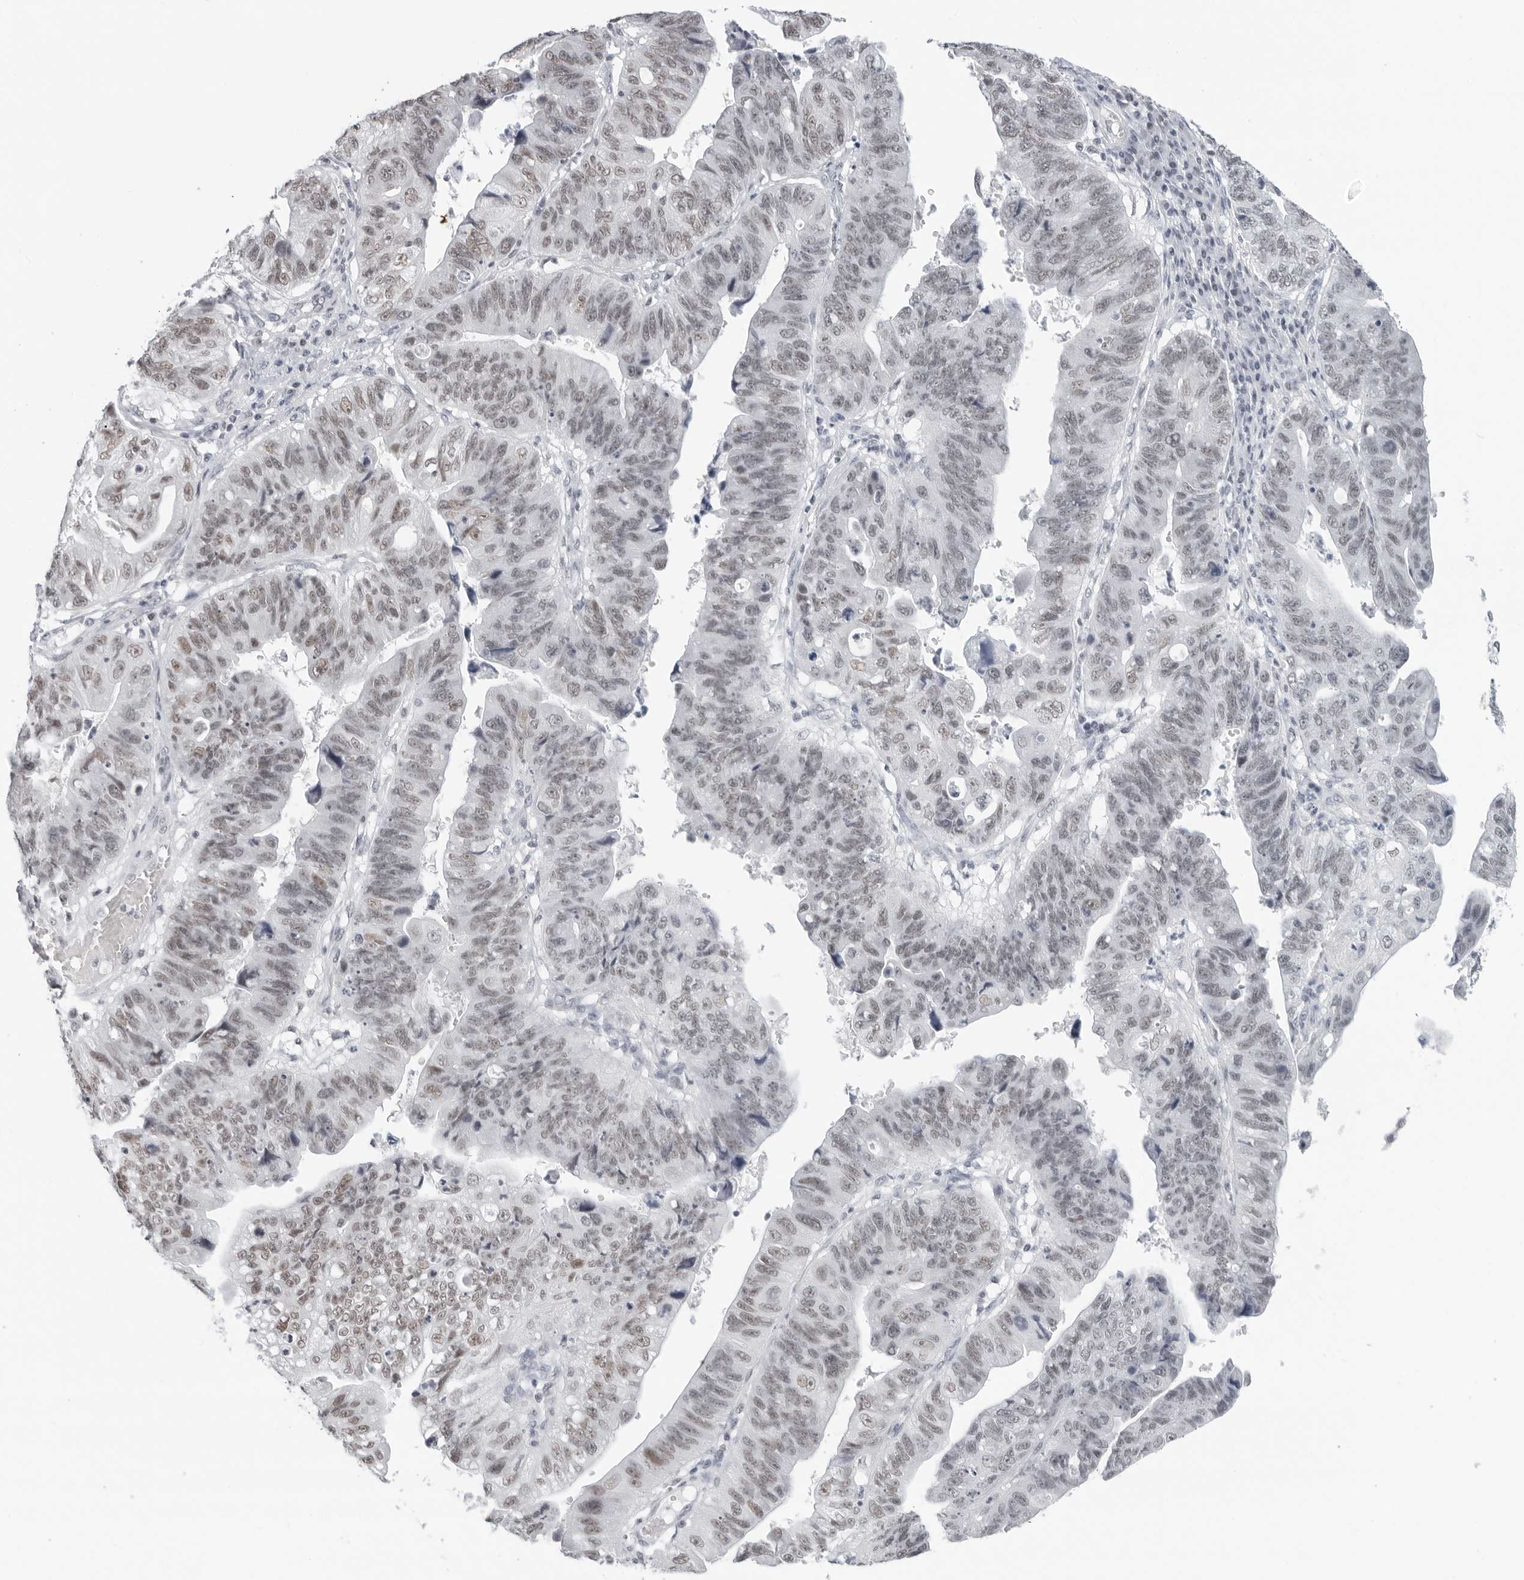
{"staining": {"intensity": "moderate", "quantity": "25%-75%", "location": "nuclear"}, "tissue": "stomach cancer", "cell_type": "Tumor cells", "image_type": "cancer", "snomed": [{"axis": "morphology", "description": "Adenocarcinoma, NOS"}, {"axis": "topography", "description": "Stomach"}], "caption": "Tumor cells show moderate nuclear positivity in approximately 25%-75% of cells in stomach cancer (adenocarcinoma).", "gene": "FLG2", "patient": {"sex": "male", "age": 59}}